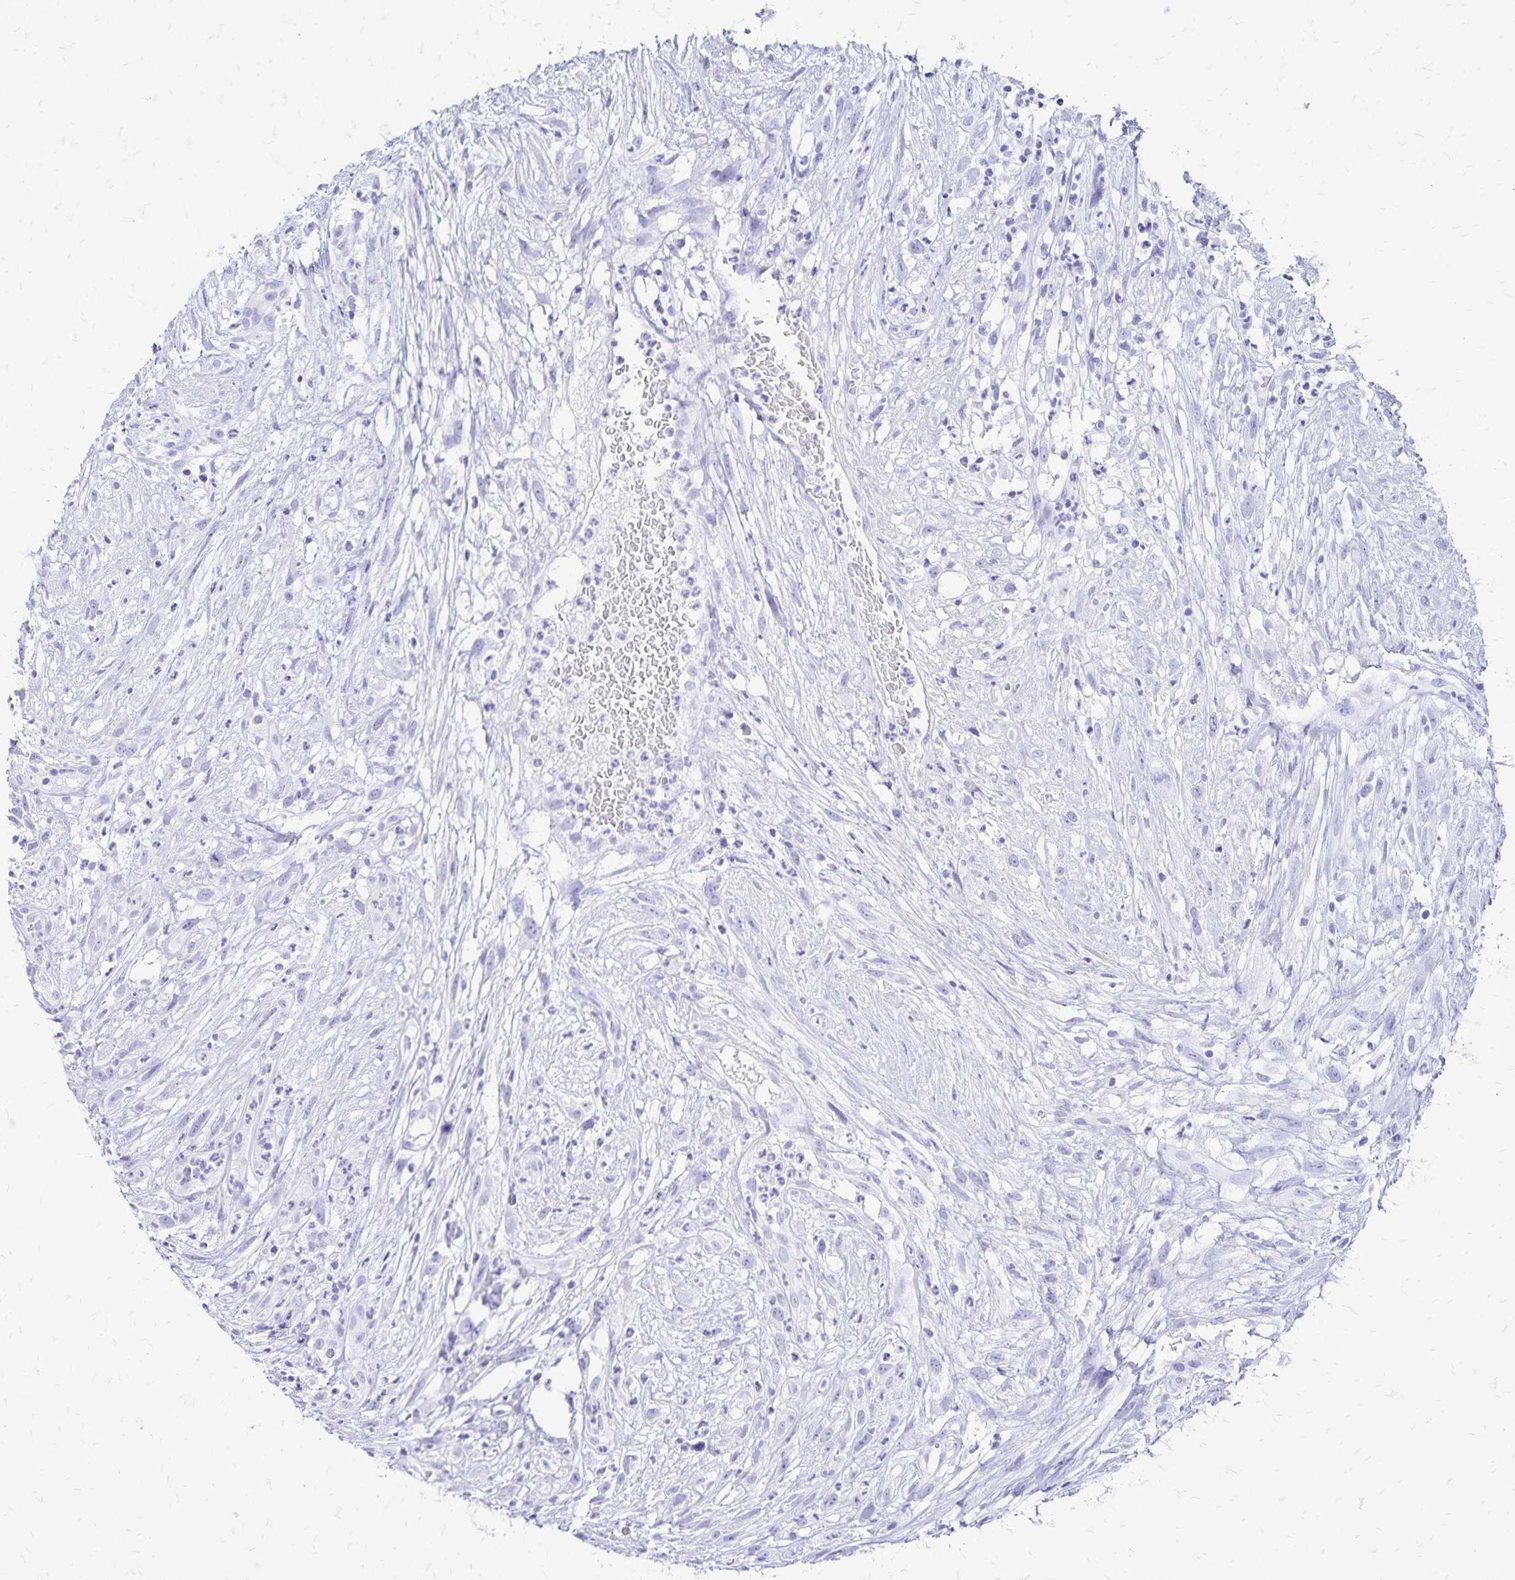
{"staining": {"intensity": "negative", "quantity": "none", "location": "none"}, "tissue": "head and neck cancer", "cell_type": "Tumor cells", "image_type": "cancer", "snomed": [{"axis": "morphology", "description": "Squamous cell carcinoma, NOS"}, {"axis": "topography", "description": "Head-Neck"}], "caption": "Immunohistochemistry micrograph of neoplastic tissue: human squamous cell carcinoma (head and neck) stained with DAB exhibits no significant protein staining in tumor cells.", "gene": "LIN28B", "patient": {"sex": "male", "age": 65}}